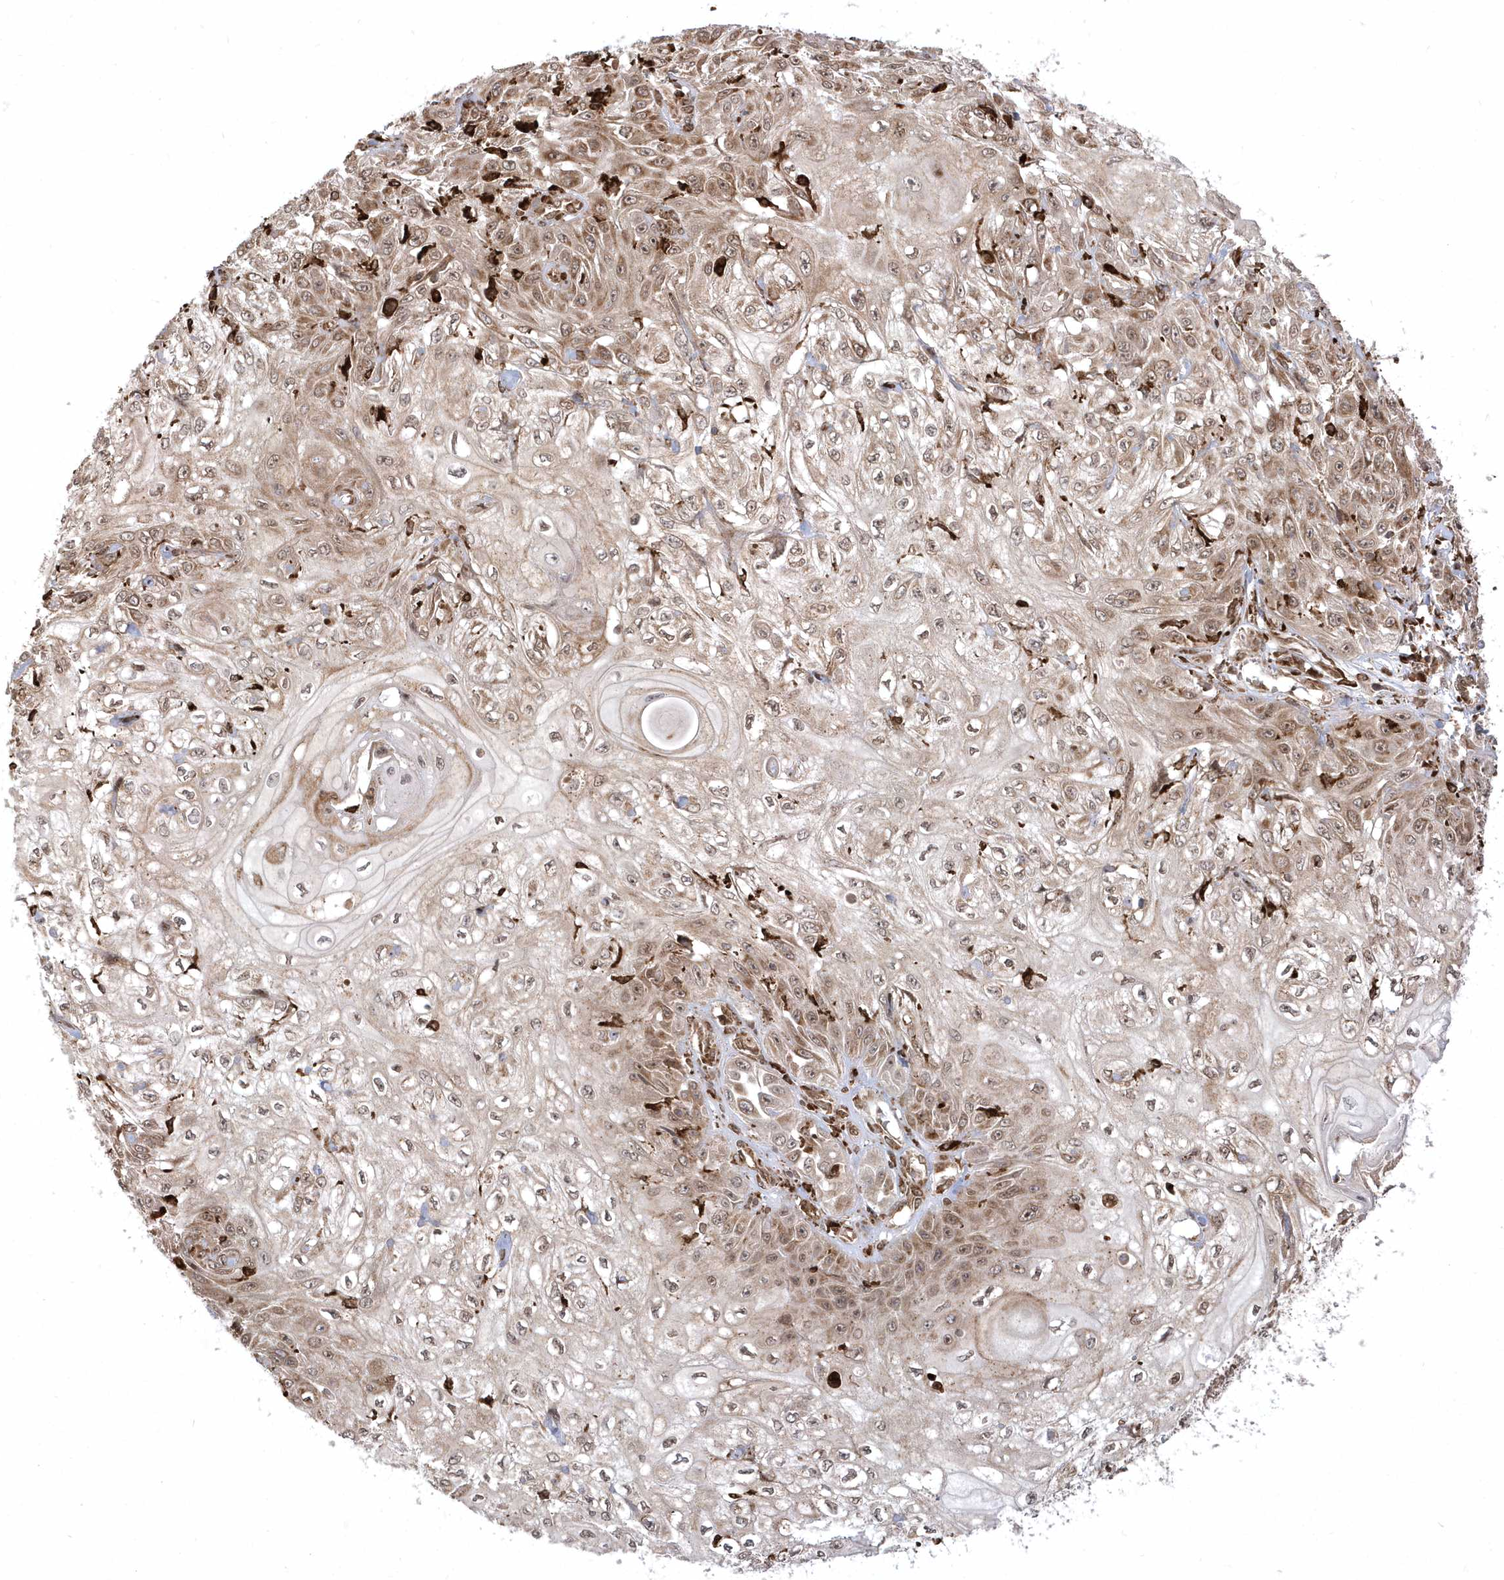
{"staining": {"intensity": "weak", "quantity": "25%-75%", "location": "cytoplasmic/membranous,nuclear"}, "tissue": "skin cancer", "cell_type": "Tumor cells", "image_type": "cancer", "snomed": [{"axis": "morphology", "description": "Squamous cell carcinoma, NOS"}, {"axis": "morphology", "description": "Squamous cell carcinoma, metastatic, NOS"}, {"axis": "topography", "description": "Skin"}, {"axis": "topography", "description": "Lymph node"}], "caption": "Weak cytoplasmic/membranous and nuclear protein staining is appreciated in about 25%-75% of tumor cells in skin cancer.", "gene": "EPC2", "patient": {"sex": "male", "age": 75}}